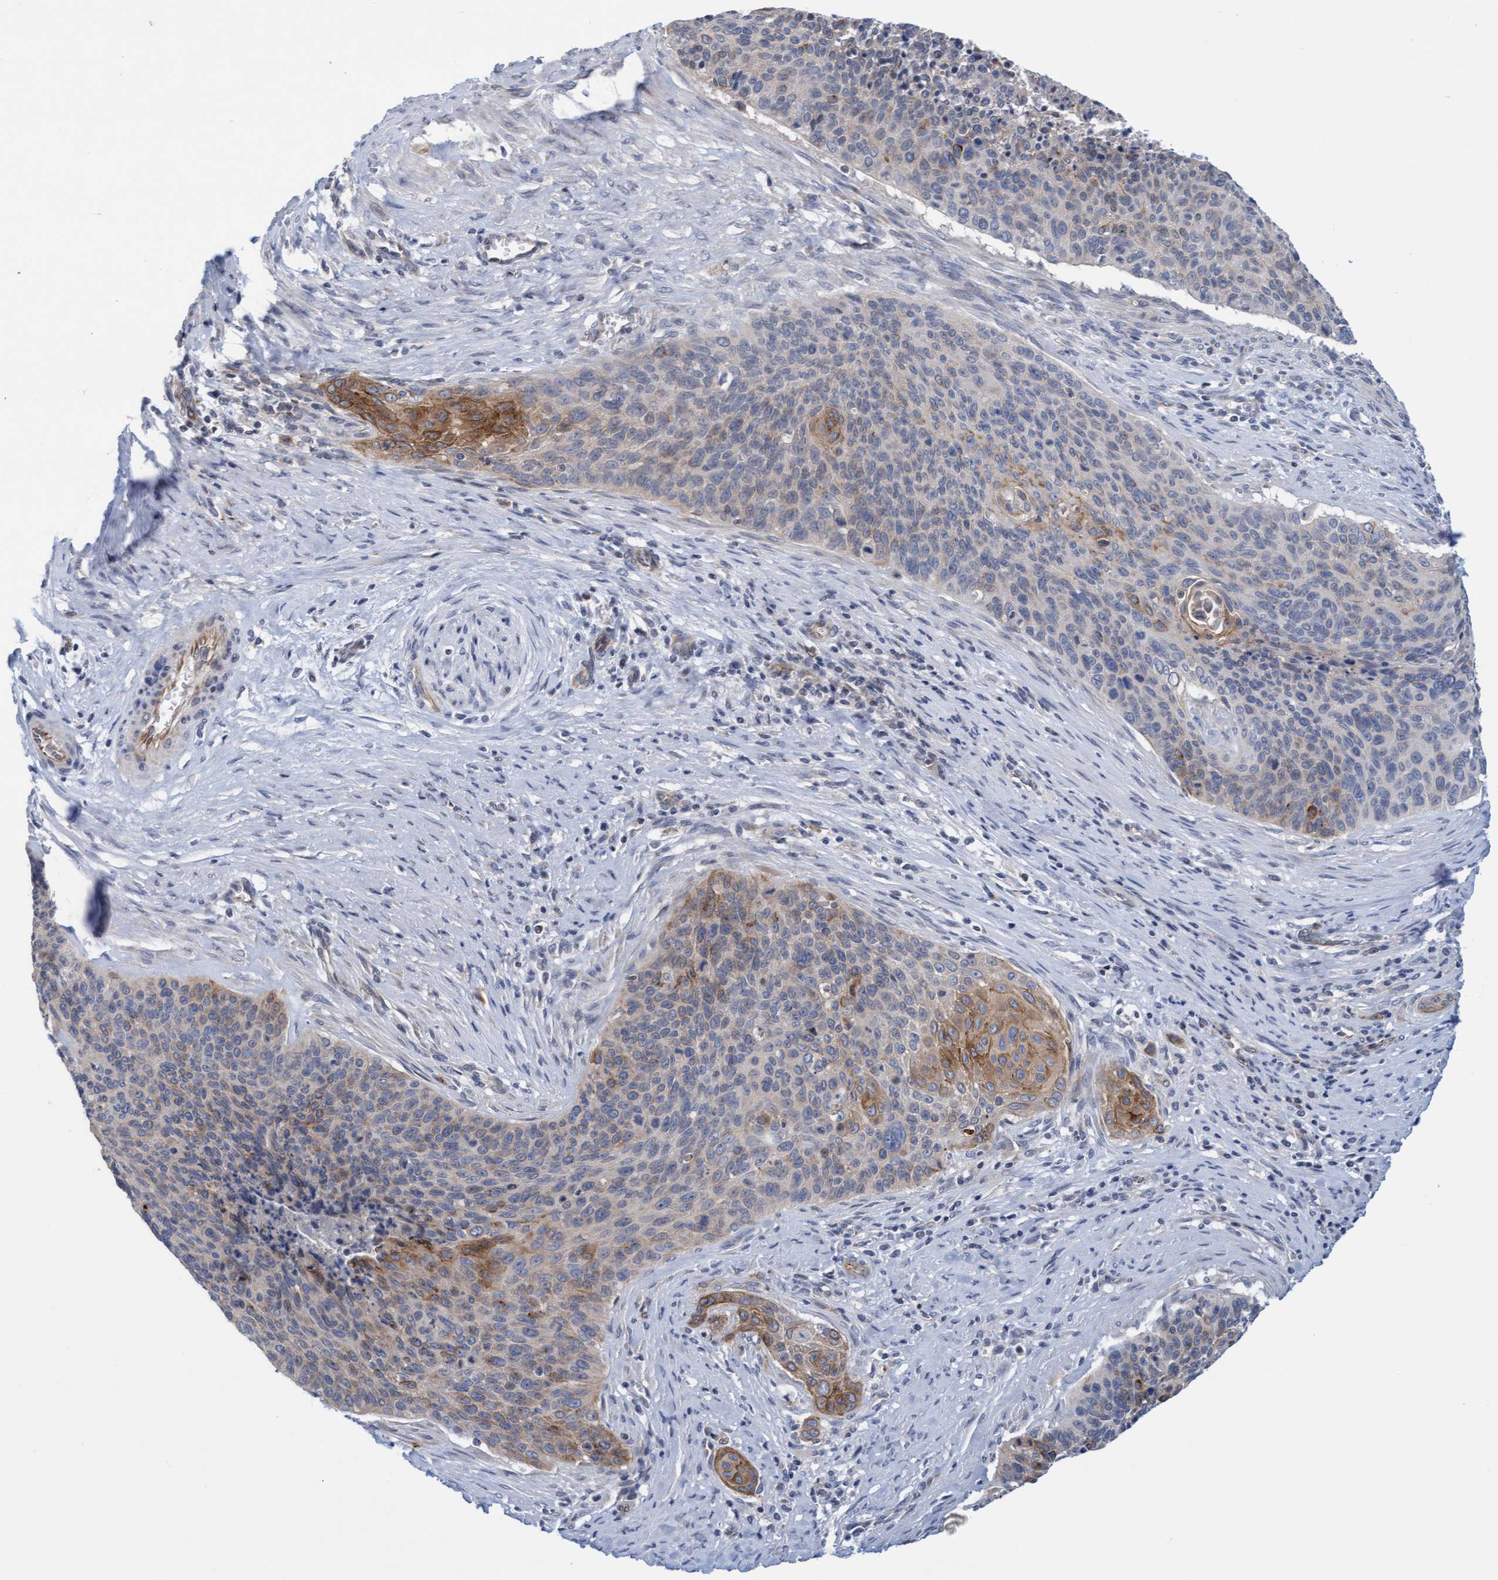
{"staining": {"intensity": "moderate", "quantity": "<25%", "location": "cytoplasmic/membranous"}, "tissue": "cervical cancer", "cell_type": "Tumor cells", "image_type": "cancer", "snomed": [{"axis": "morphology", "description": "Squamous cell carcinoma, NOS"}, {"axis": "topography", "description": "Cervix"}], "caption": "Immunohistochemical staining of cervical cancer exhibits low levels of moderate cytoplasmic/membranous staining in about <25% of tumor cells. (Stains: DAB (3,3'-diaminobenzidine) in brown, nuclei in blue, Microscopy: brightfield microscopy at high magnification).", "gene": "SLC28A3", "patient": {"sex": "female", "age": 55}}